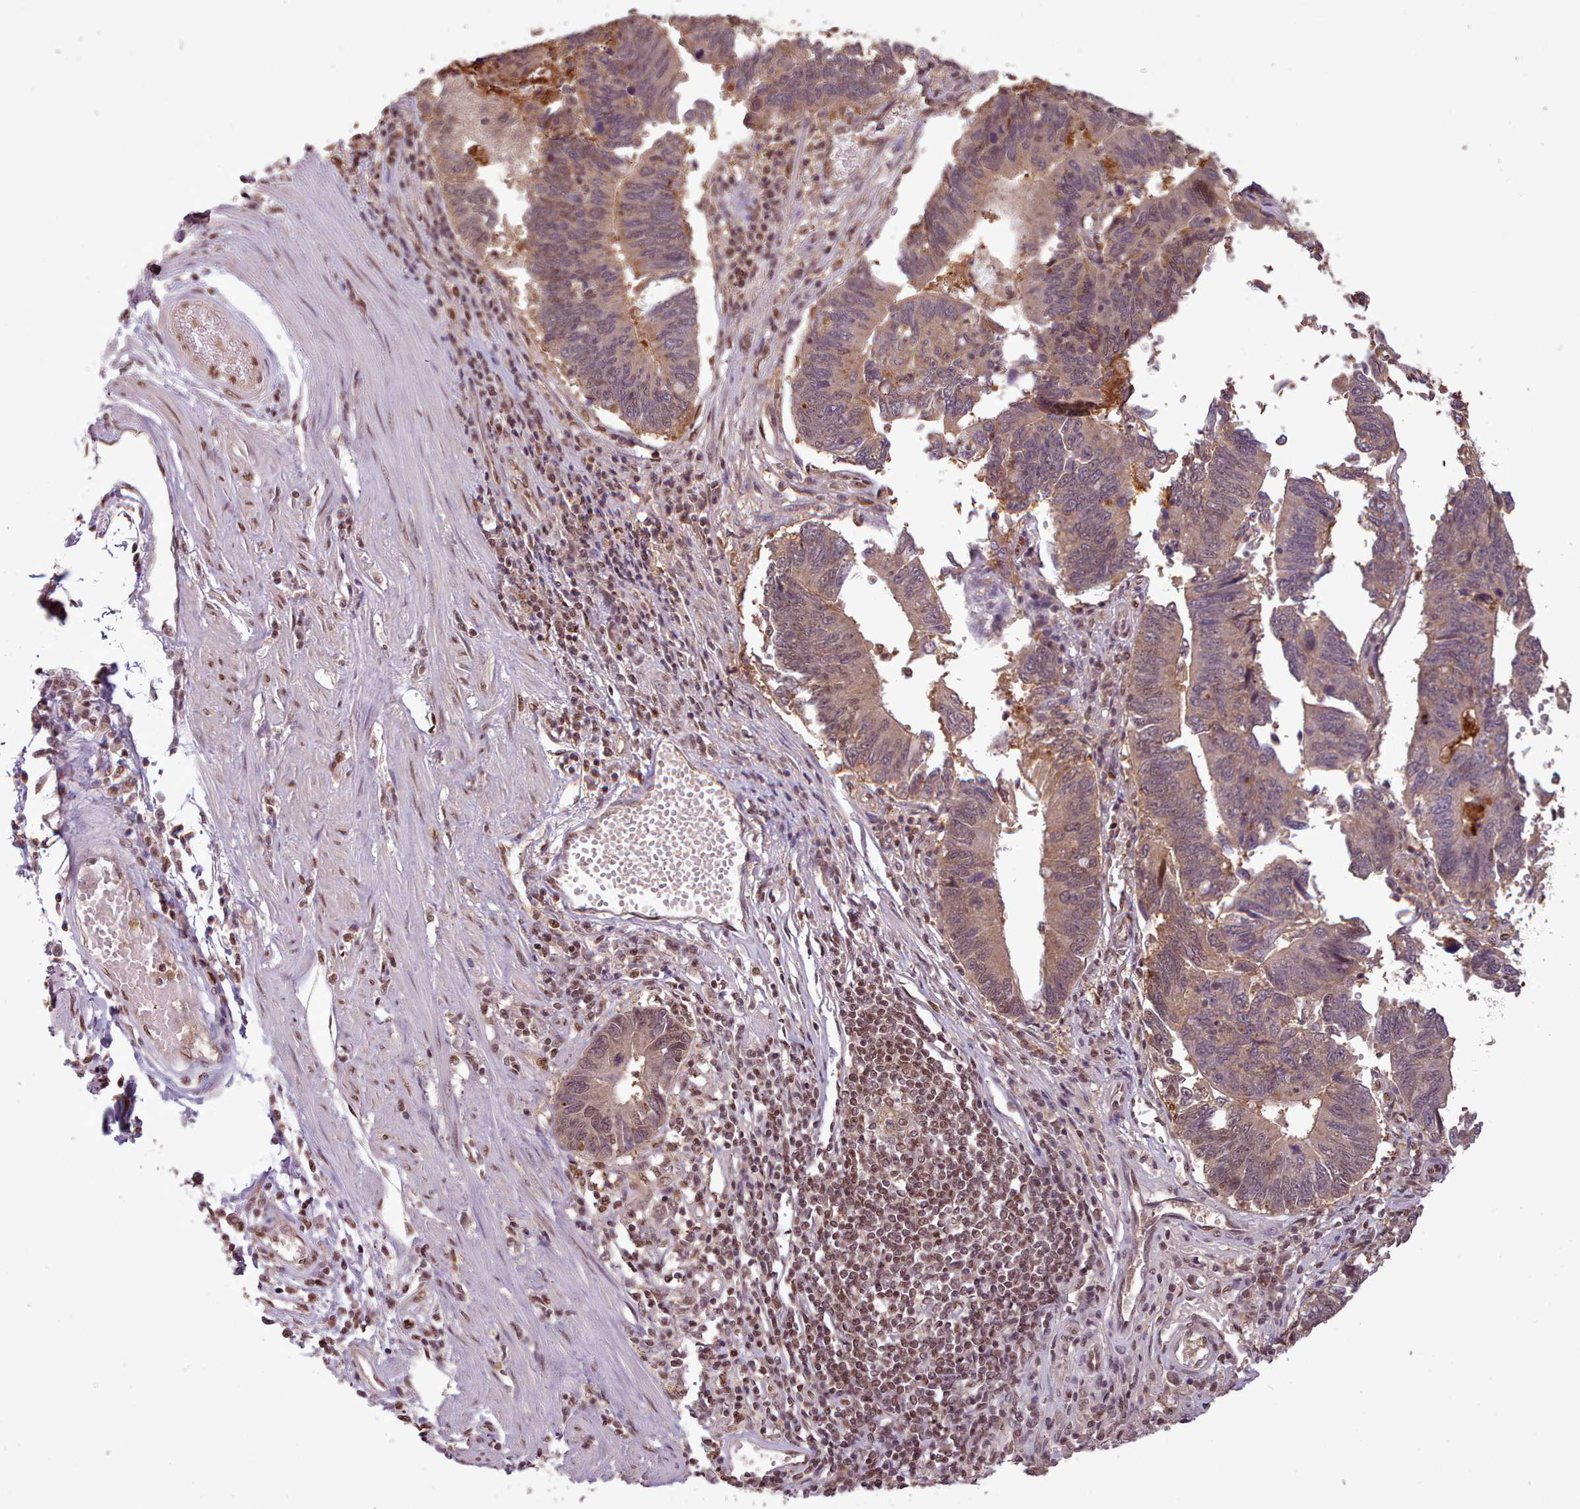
{"staining": {"intensity": "weak", "quantity": "25%-75%", "location": "cytoplasmic/membranous,nuclear"}, "tissue": "stomach cancer", "cell_type": "Tumor cells", "image_type": "cancer", "snomed": [{"axis": "morphology", "description": "Adenocarcinoma, NOS"}, {"axis": "topography", "description": "Stomach"}], "caption": "IHC of human stomach cancer shows low levels of weak cytoplasmic/membranous and nuclear expression in approximately 25%-75% of tumor cells.", "gene": "RPS27A", "patient": {"sex": "male", "age": 59}}